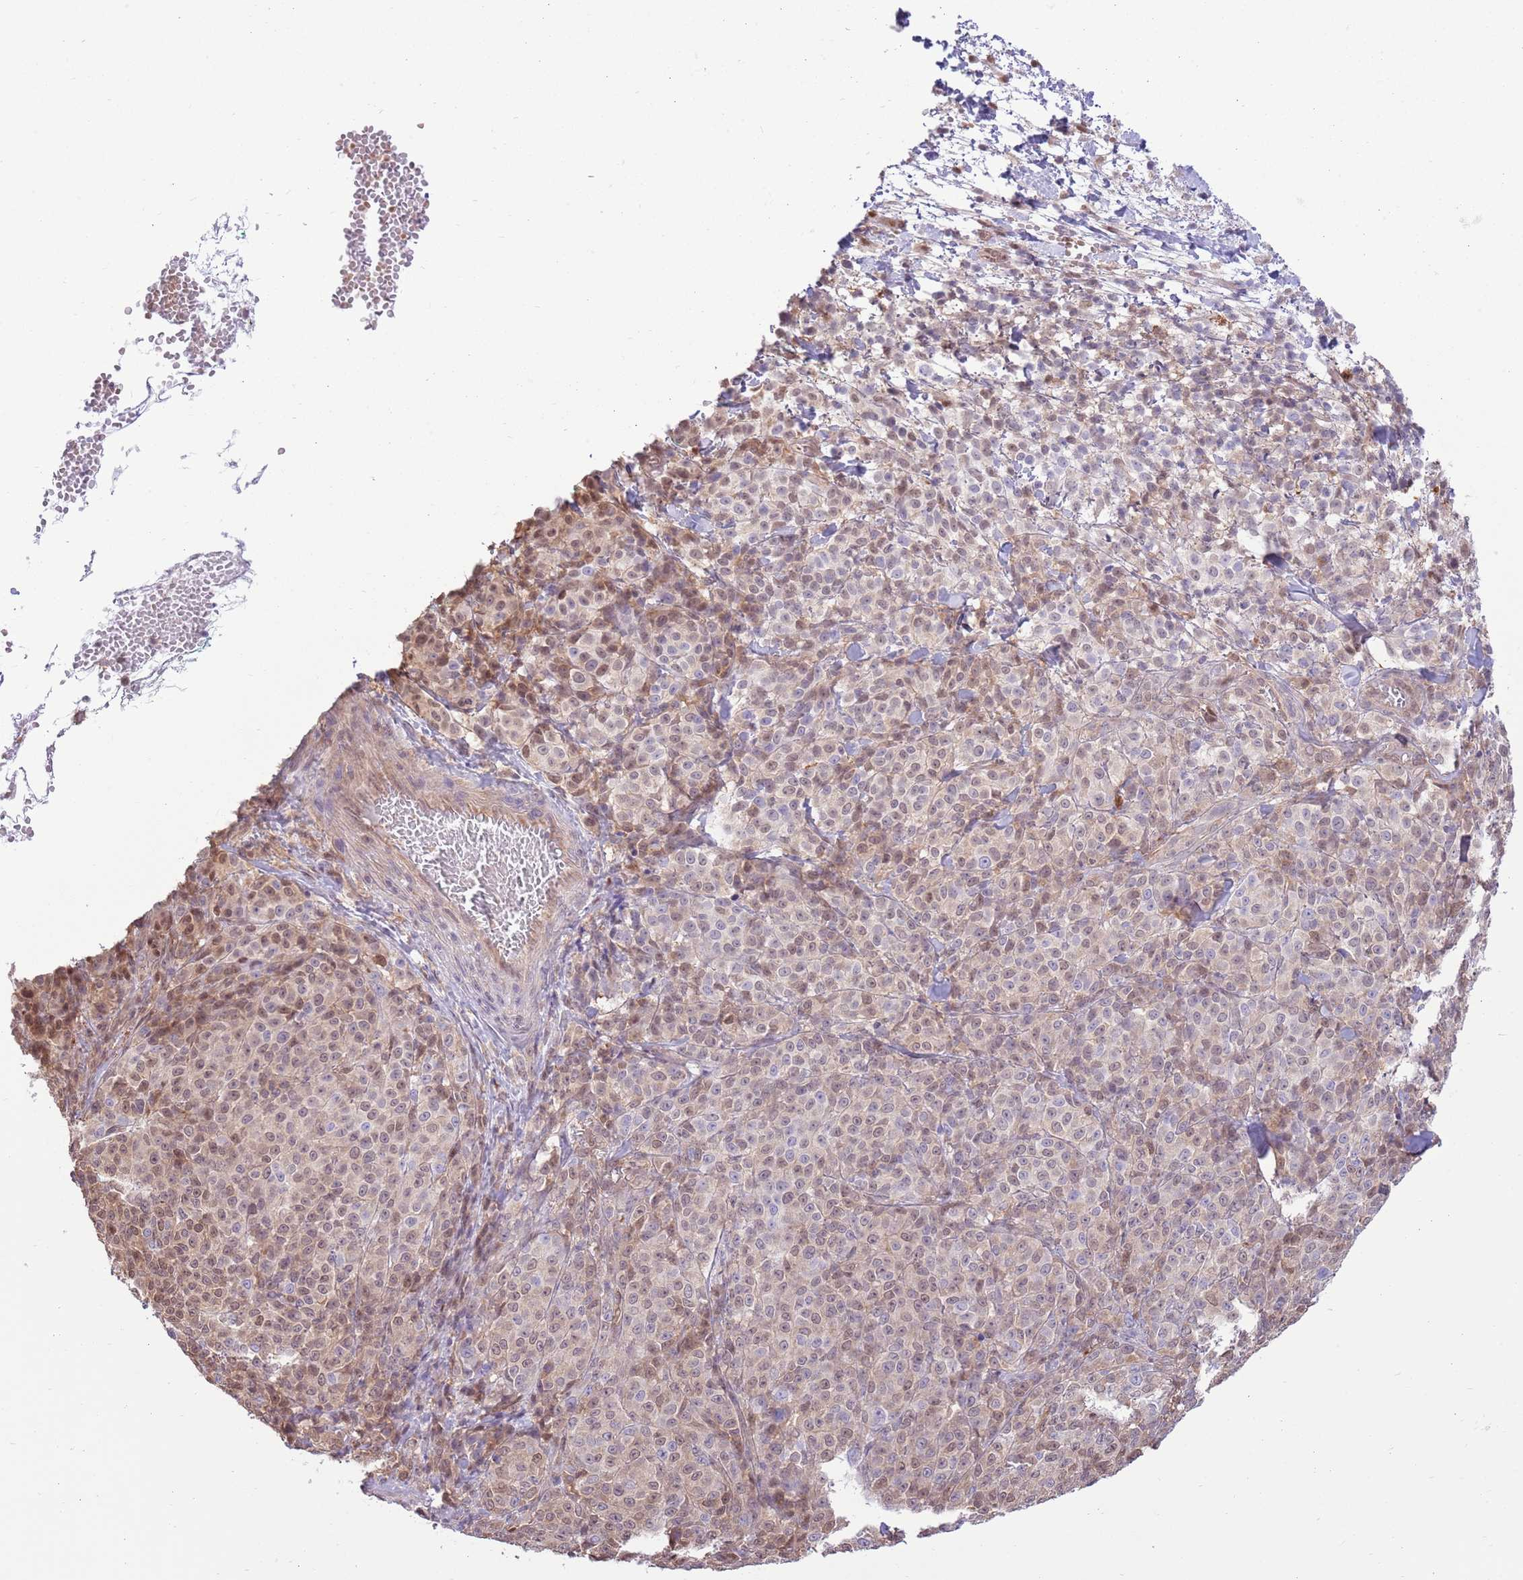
{"staining": {"intensity": "moderate", "quantity": "25%-75%", "location": "nuclear"}, "tissue": "melanoma", "cell_type": "Tumor cells", "image_type": "cancer", "snomed": [{"axis": "morphology", "description": "Normal tissue, NOS"}, {"axis": "morphology", "description": "Malignant melanoma, NOS"}, {"axis": "topography", "description": "Skin"}], "caption": "High-magnification brightfield microscopy of malignant melanoma stained with DAB (brown) and counterstained with hematoxylin (blue). tumor cells exhibit moderate nuclear staining is seen in approximately25%-75% of cells. Using DAB (3,3'-diaminobenzidine) (brown) and hematoxylin (blue) stains, captured at high magnification using brightfield microscopy.", "gene": "NSFL1C", "patient": {"sex": "female", "age": 34}}